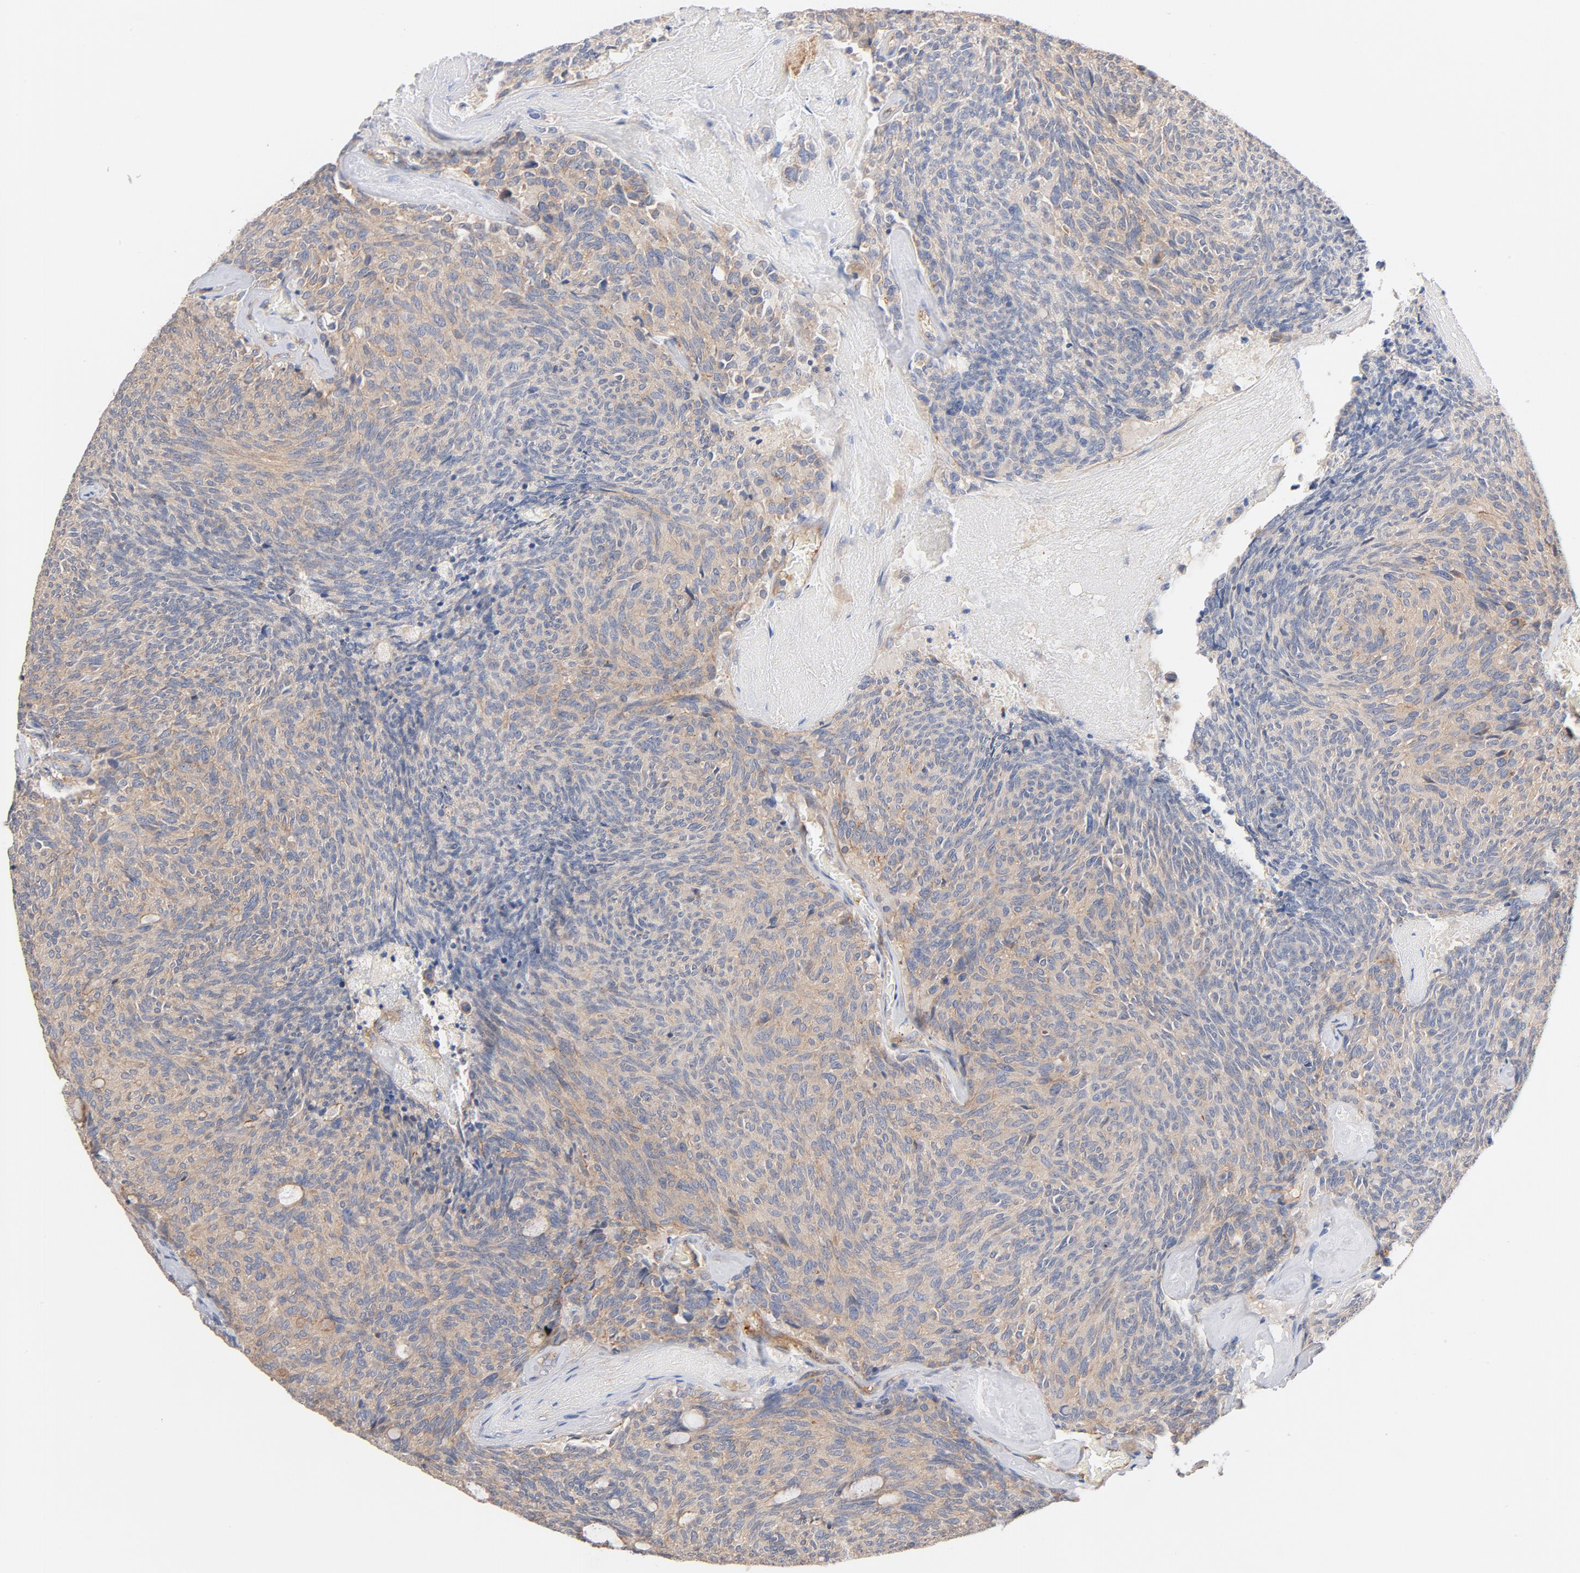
{"staining": {"intensity": "weak", "quantity": ">75%", "location": "cytoplasmic/membranous"}, "tissue": "carcinoid", "cell_type": "Tumor cells", "image_type": "cancer", "snomed": [{"axis": "morphology", "description": "Carcinoid, malignant, NOS"}, {"axis": "topography", "description": "Pancreas"}], "caption": "Immunohistochemical staining of human malignant carcinoid shows low levels of weak cytoplasmic/membranous protein expression in approximately >75% of tumor cells.", "gene": "STRN3", "patient": {"sex": "female", "age": 54}}